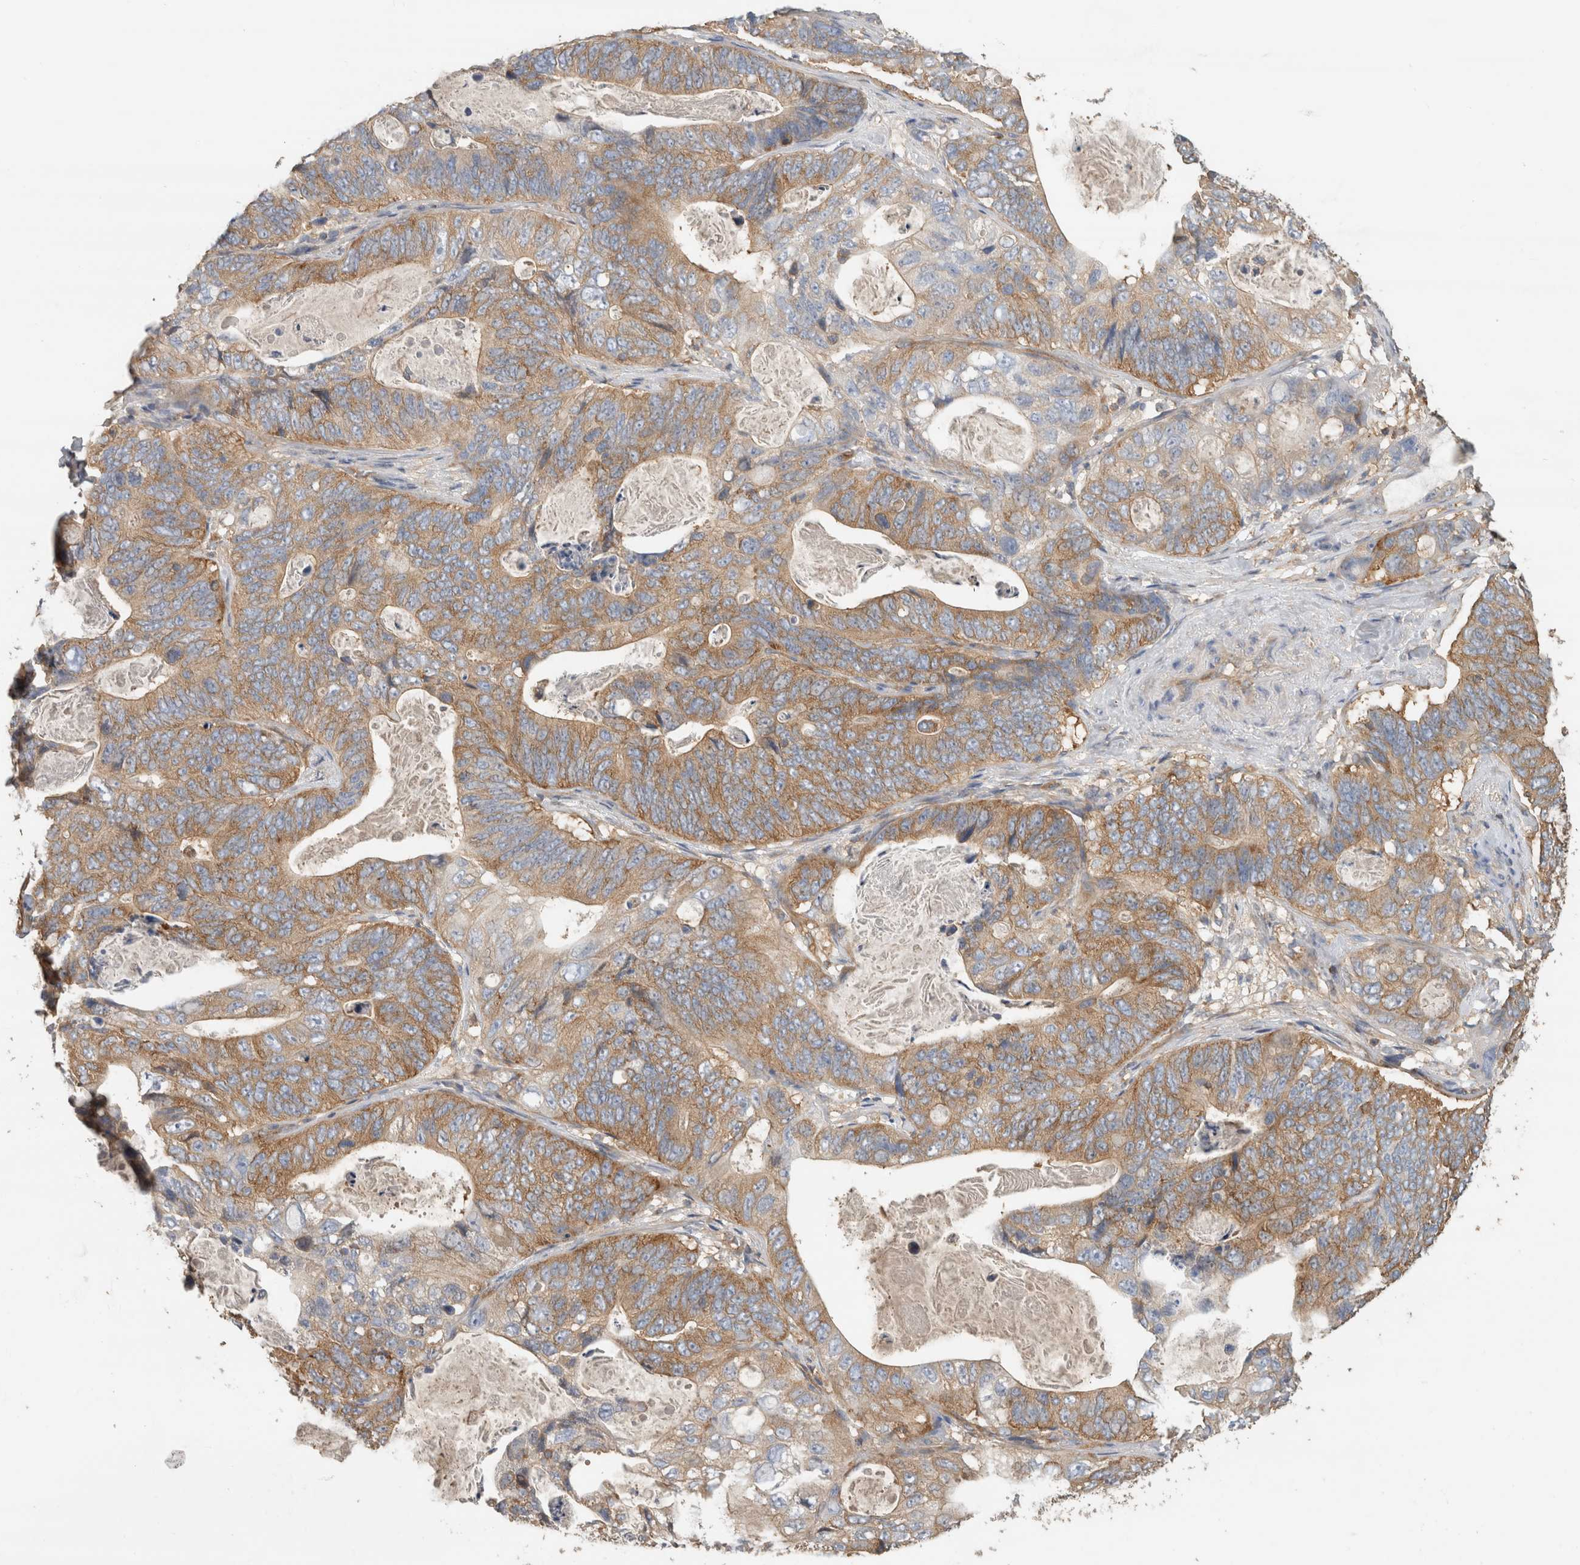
{"staining": {"intensity": "moderate", "quantity": ">75%", "location": "cytoplasmic/membranous"}, "tissue": "stomach cancer", "cell_type": "Tumor cells", "image_type": "cancer", "snomed": [{"axis": "morphology", "description": "Normal tissue, NOS"}, {"axis": "morphology", "description": "Adenocarcinoma, NOS"}, {"axis": "topography", "description": "Stomach"}], "caption": "A photomicrograph showing moderate cytoplasmic/membranous positivity in about >75% of tumor cells in adenocarcinoma (stomach), as visualized by brown immunohistochemical staining.", "gene": "EIF4G3", "patient": {"sex": "female", "age": 89}}